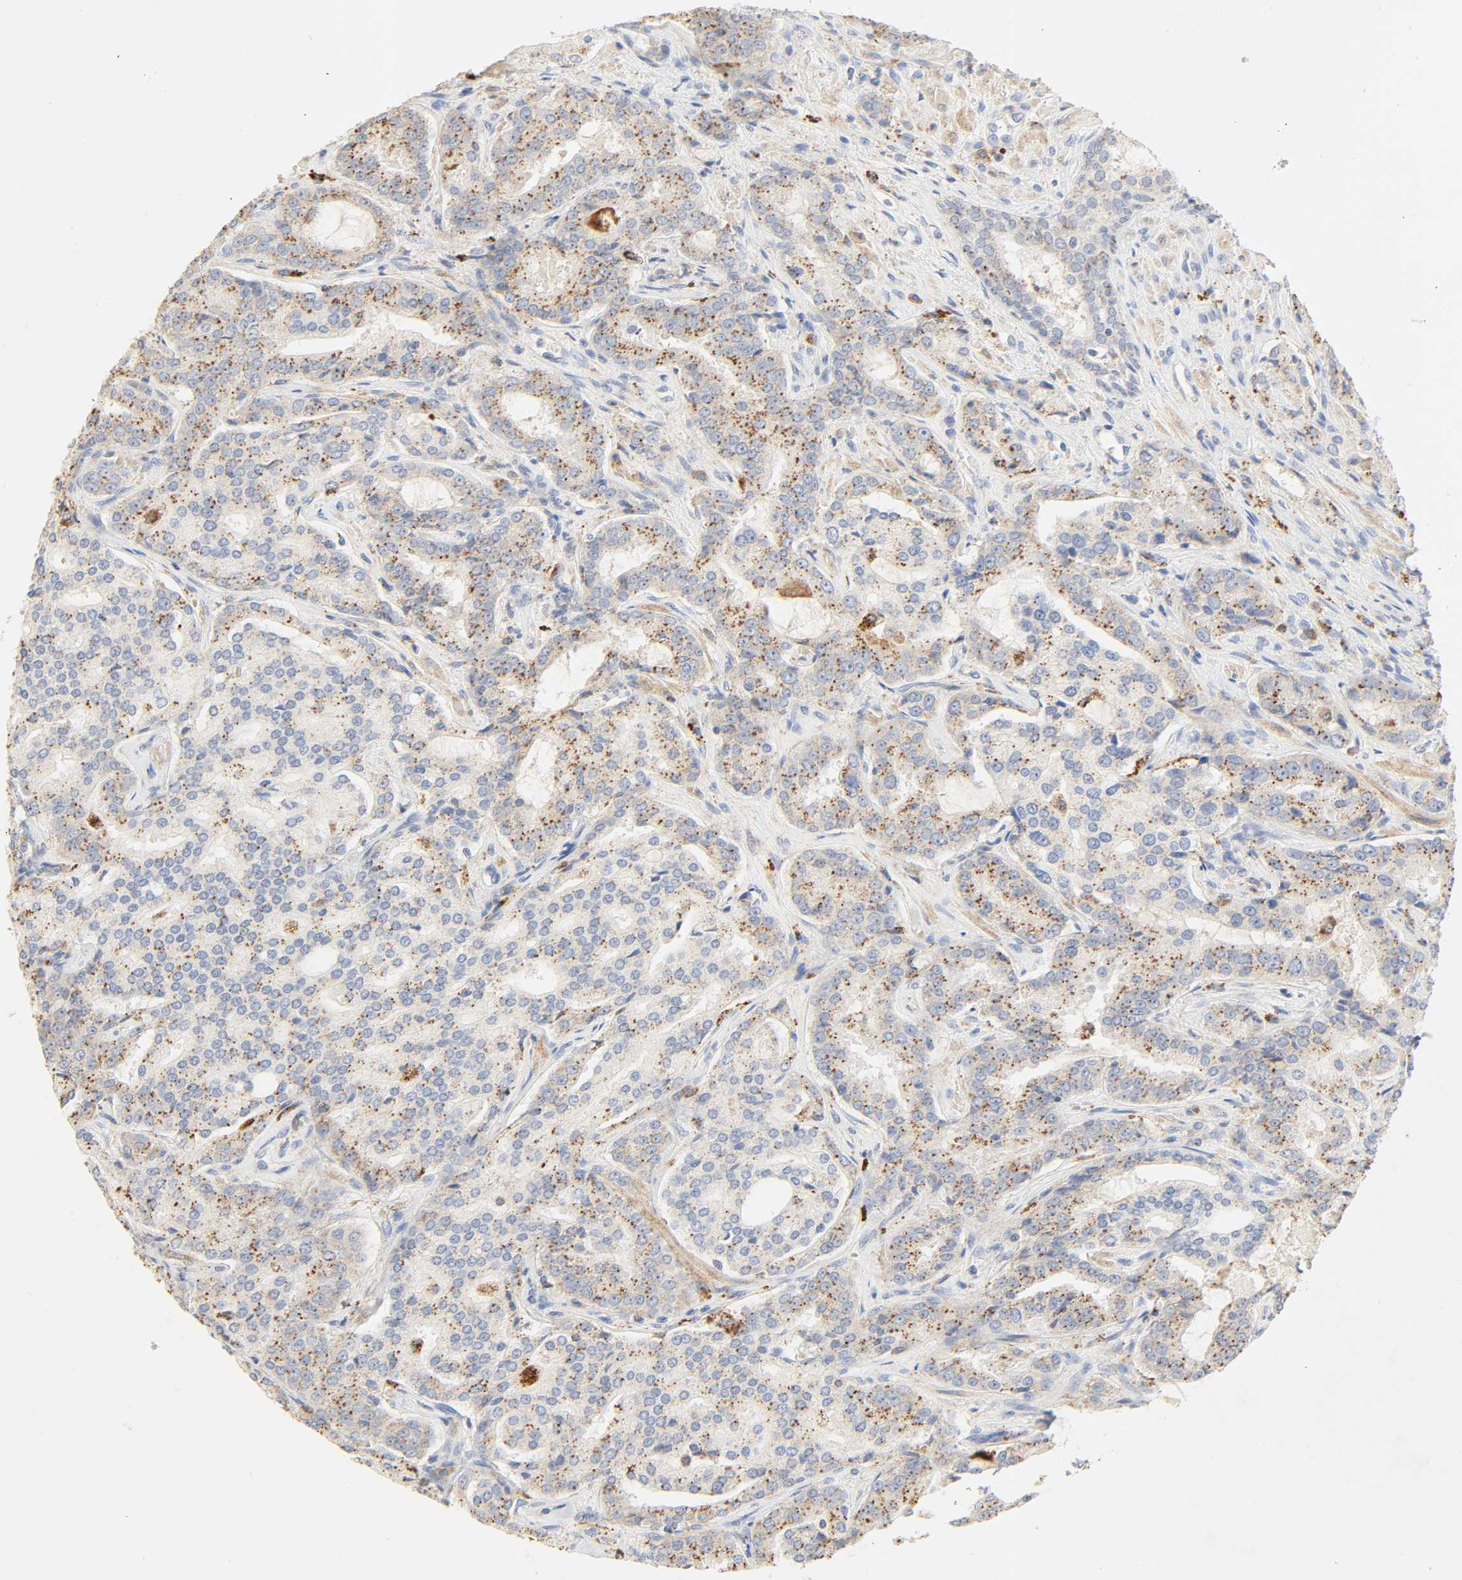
{"staining": {"intensity": "moderate", "quantity": ">75%", "location": "cytoplasmic/membranous"}, "tissue": "prostate cancer", "cell_type": "Tumor cells", "image_type": "cancer", "snomed": [{"axis": "morphology", "description": "Adenocarcinoma, High grade"}, {"axis": "topography", "description": "Prostate"}], "caption": "Prostate cancer tissue exhibits moderate cytoplasmic/membranous expression in about >75% of tumor cells, visualized by immunohistochemistry.", "gene": "CAMK2A", "patient": {"sex": "male", "age": 72}}